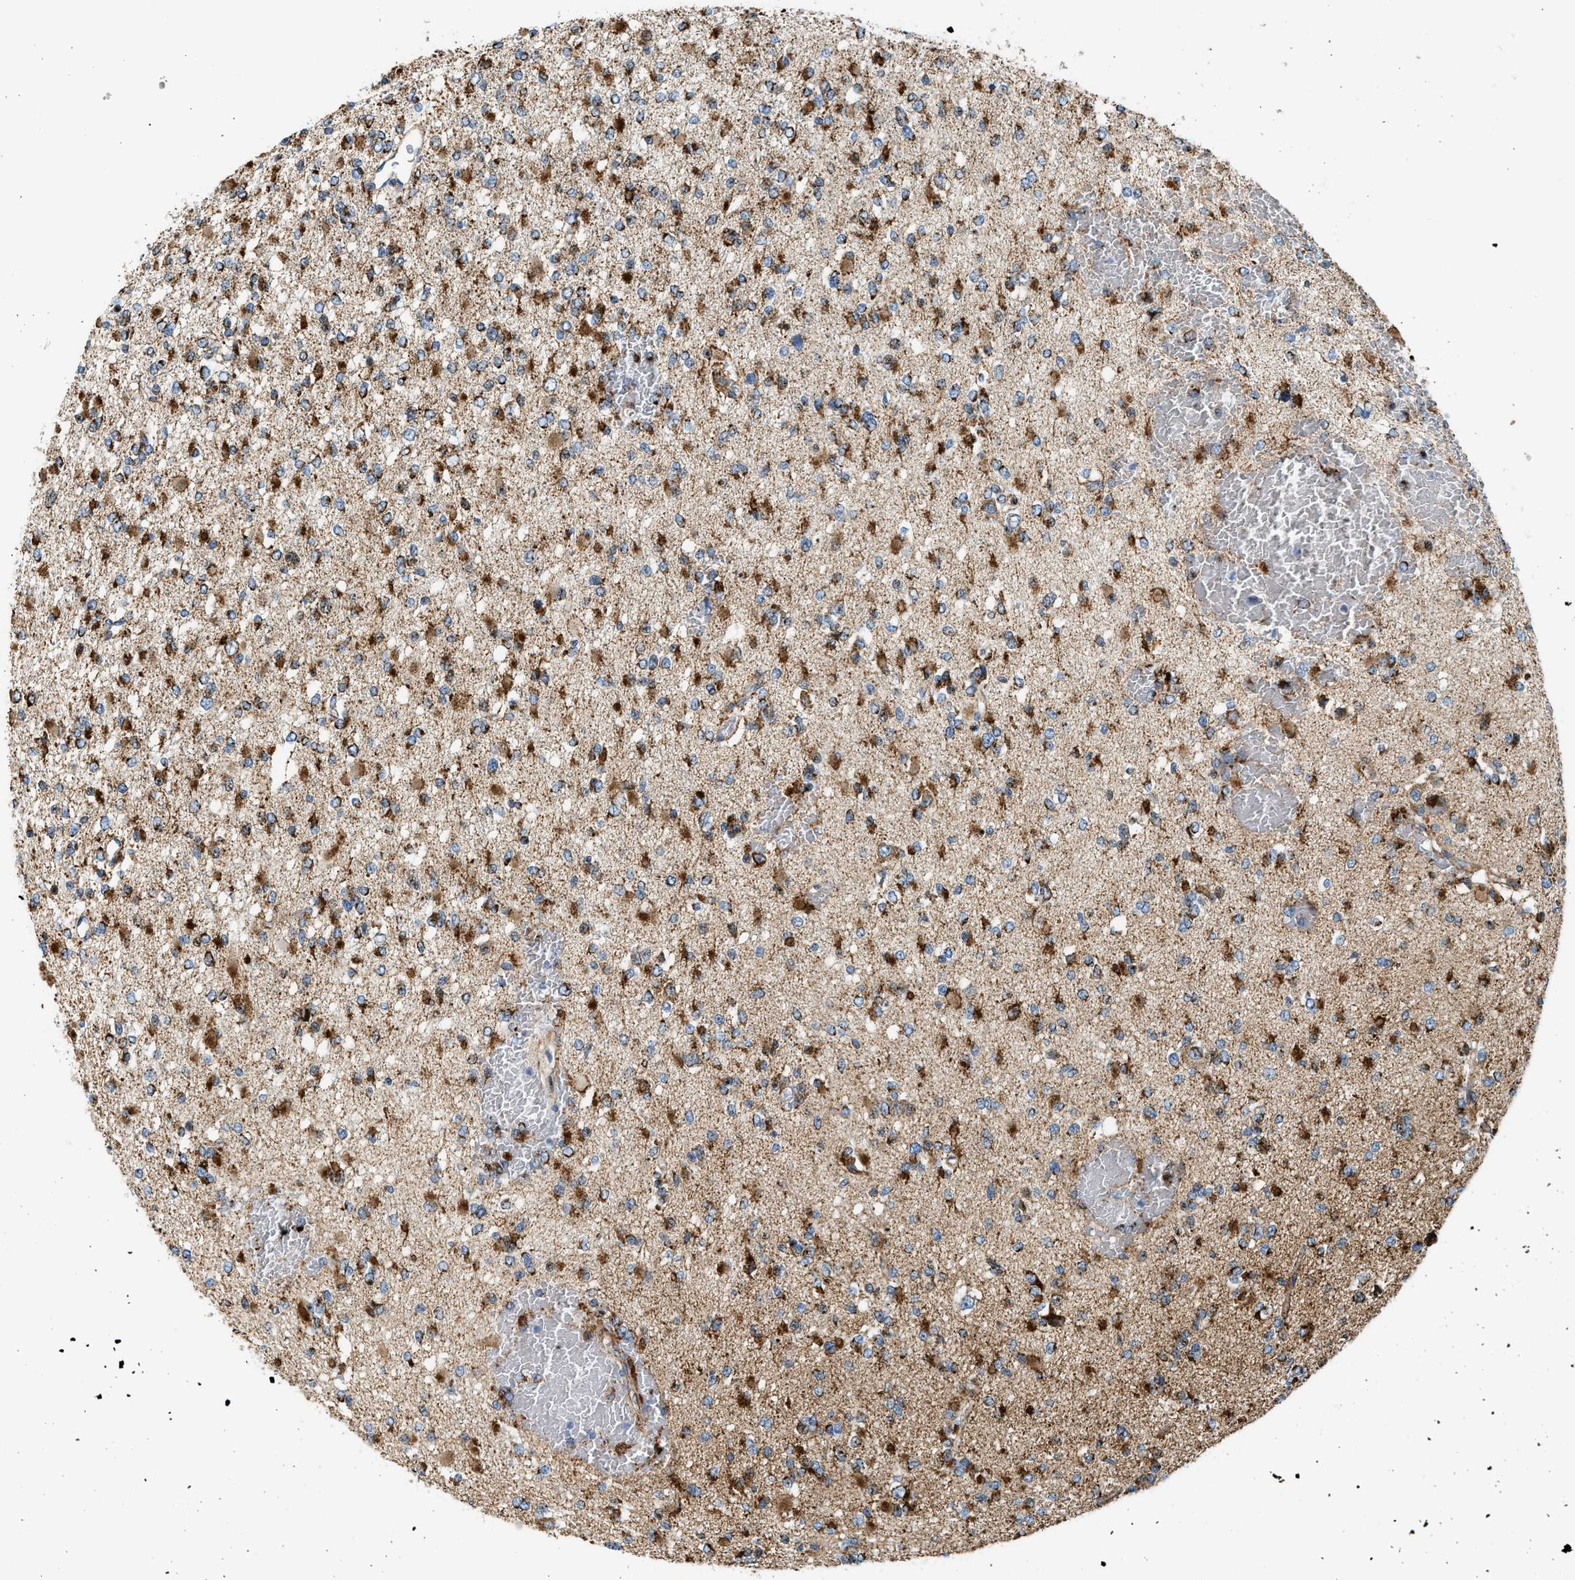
{"staining": {"intensity": "strong", "quantity": ">75%", "location": "cytoplasmic/membranous"}, "tissue": "glioma", "cell_type": "Tumor cells", "image_type": "cancer", "snomed": [{"axis": "morphology", "description": "Glioma, malignant, Low grade"}, {"axis": "topography", "description": "Brain"}], "caption": "An immunohistochemistry (IHC) micrograph of tumor tissue is shown. Protein staining in brown highlights strong cytoplasmic/membranous positivity in low-grade glioma (malignant) within tumor cells.", "gene": "KCNMB3", "patient": {"sex": "female", "age": 22}}